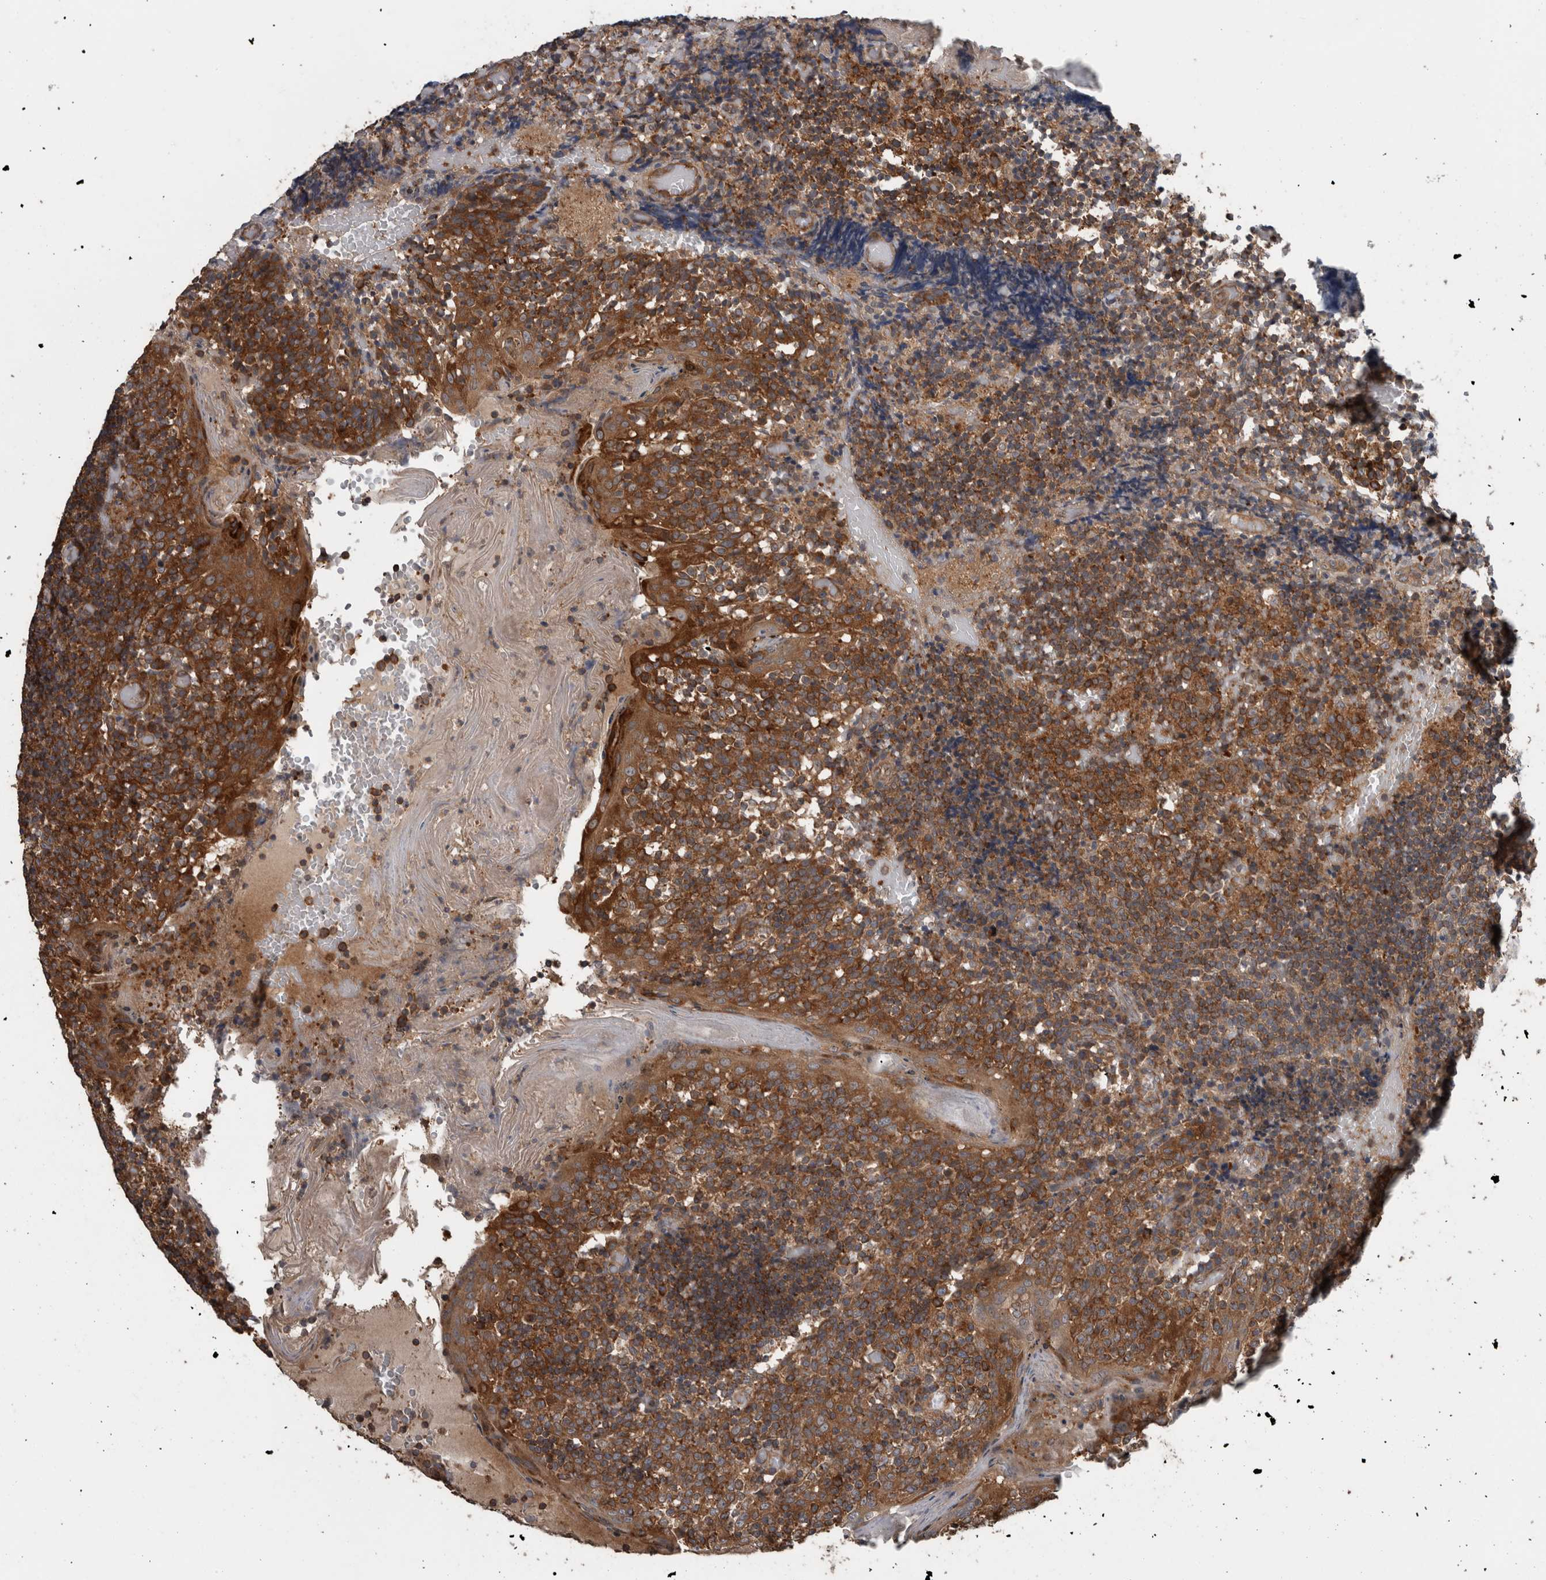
{"staining": {"intensity": "strong", "quantity": ">75%", "location": "cytoplasmic/membranous"}, "tissue": "tonsil", "cell_type": "Germinal center cells", "image_type": "normal", "snomed": [{"axis": "morphology", "description": "Normal tissue, NOS"}, {"axis": "topography", "description": "Tonsil"}], "caption": "IHC (DAB) staining of normal human tonsil displays strong cytoplasmic/membranous protein positivity in approximately >75% of germinal center cells.", "gene": "RIOK3", "patient": {"sex": "female", "age": 19}}